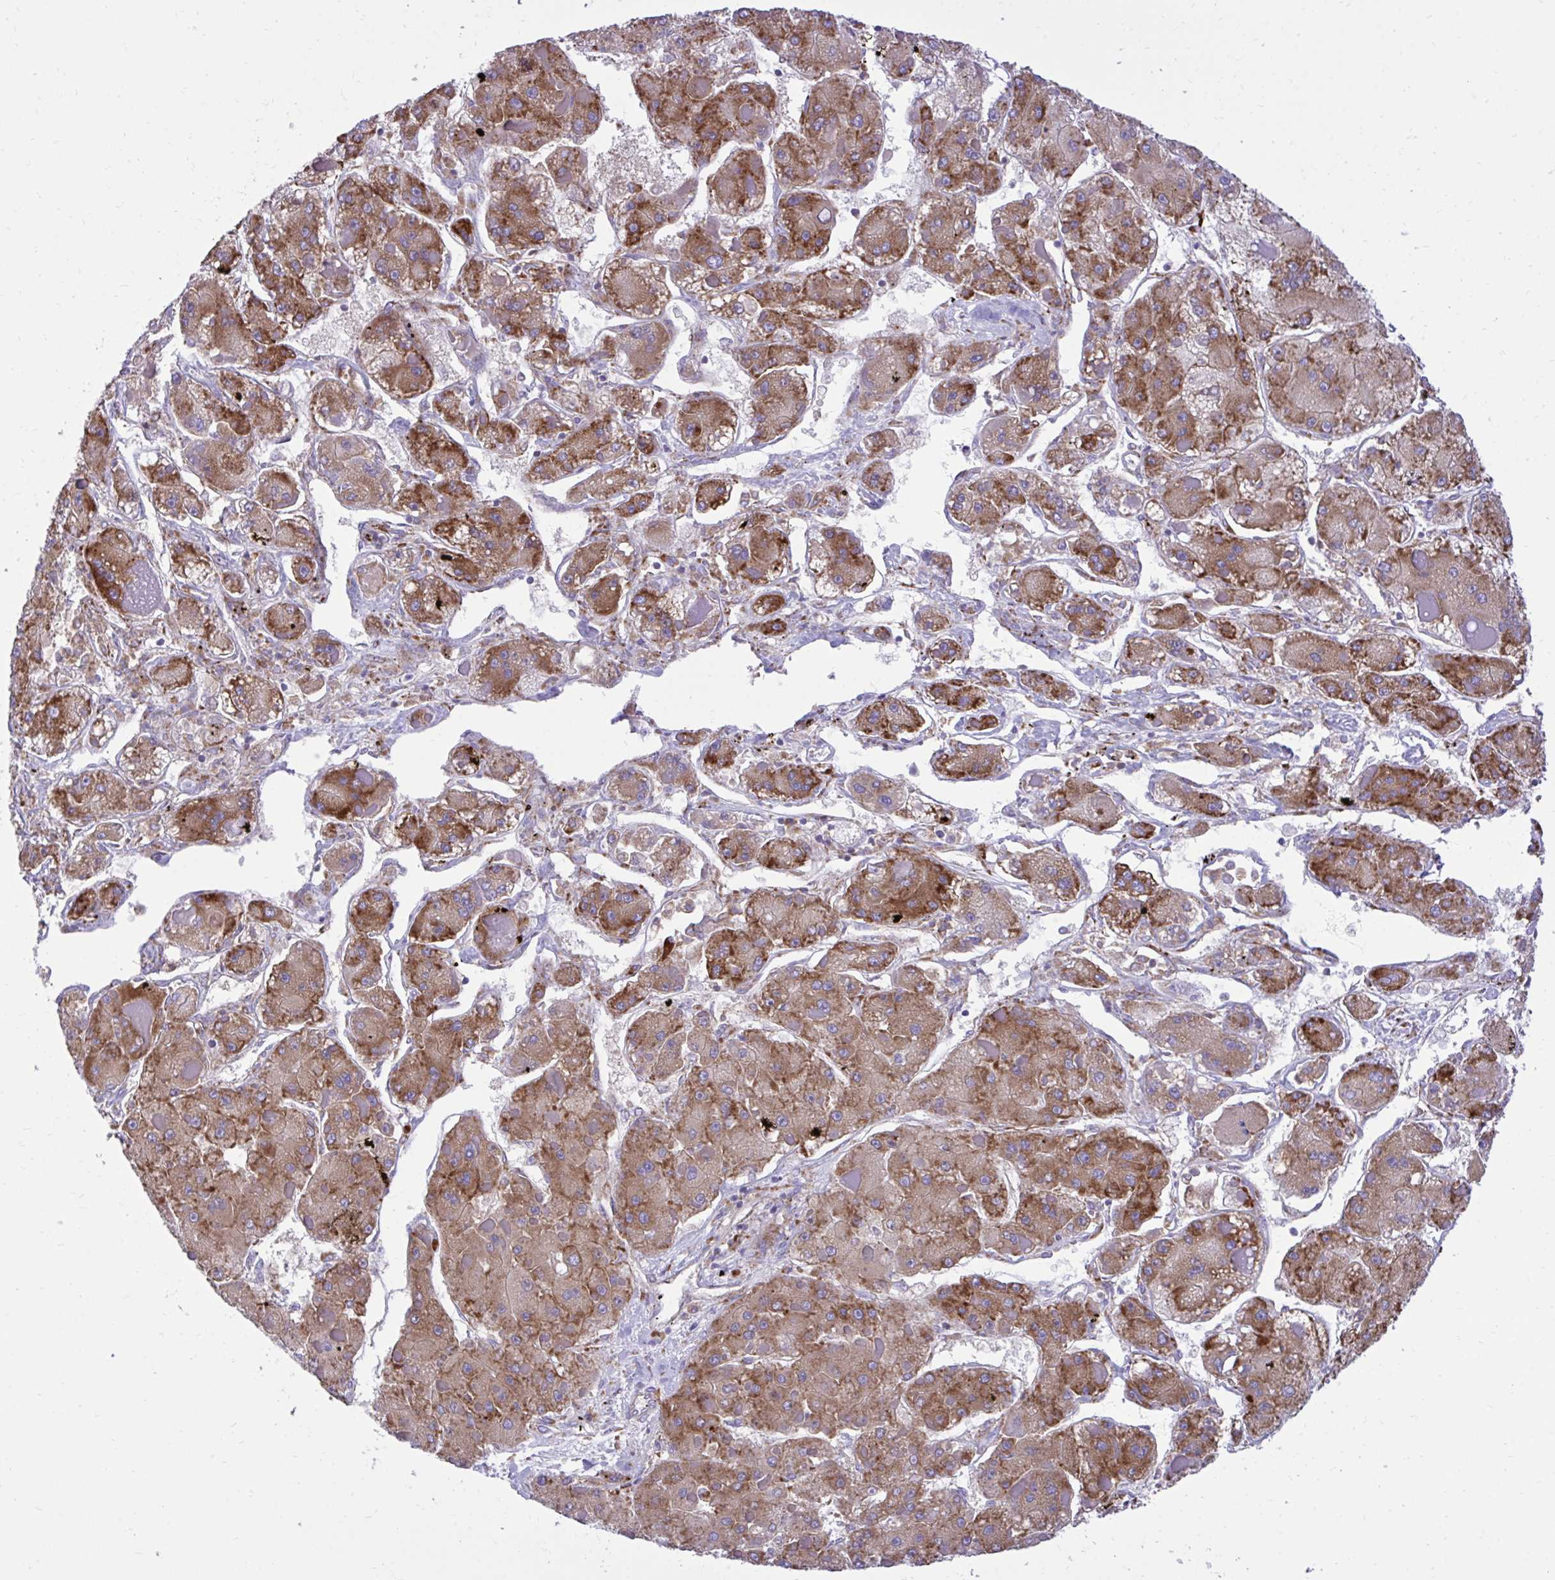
{"staining": {"intensity": "strong", "quantity": ">75%", "location": "cytoplasmic/membranous"}, "tissue": "liver cancer", "cell_type": "Tumor cells", "image_type": "cancer", "snomed": [{"axis": "morphology", "description": "Carcinoma, Hepatocellular, NOS"}, {"axis": "topography", "description": "Liver"}], "caption": "Human liver cancer stained for a protein (brown) demonstrates strong cytoplasmic/membranous positive staining in approximately >75% of tumor cells.", "gene": "RPS15", "patient": {"sex": "female", "age": 73}}